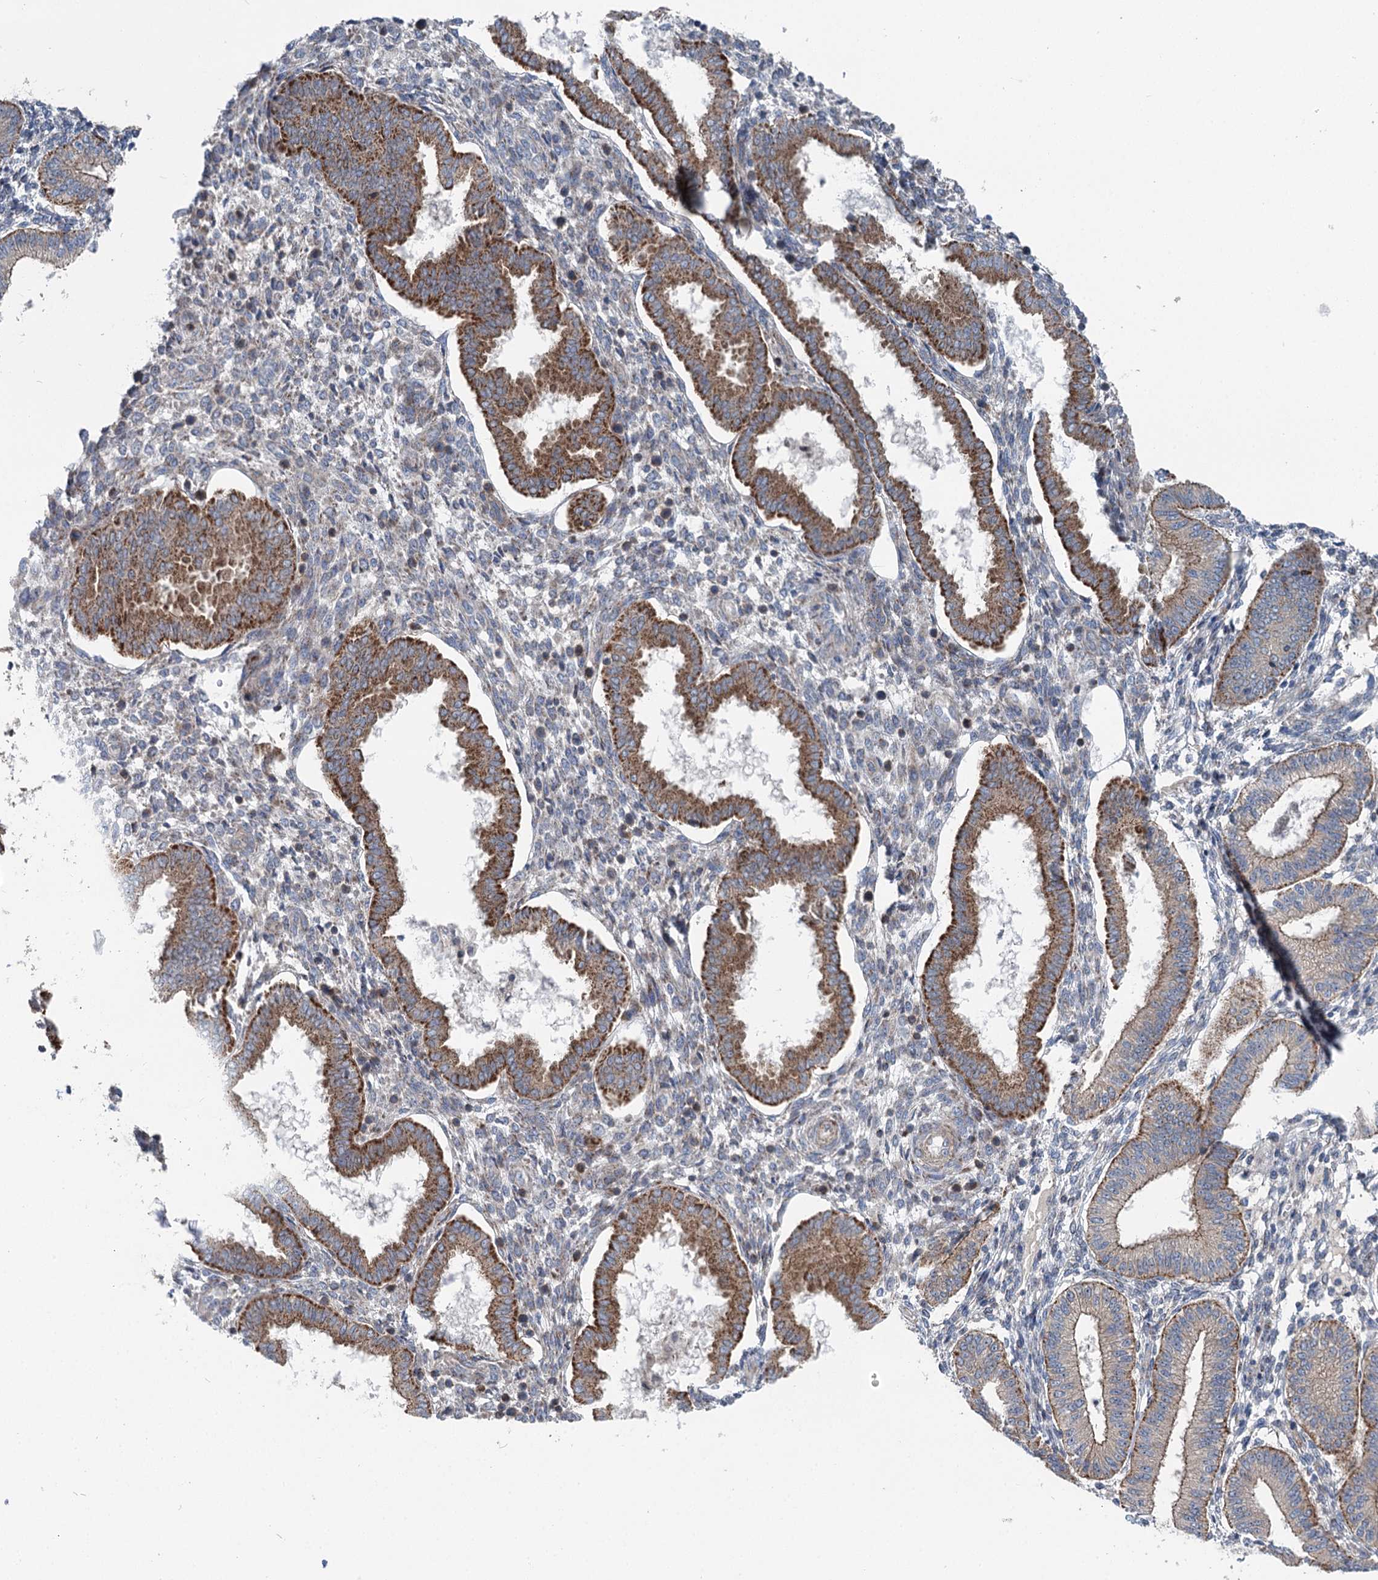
{"staining": {"intensity": "negative", "quantity": "none", "location": "none"}, "tissue": "endometrium", "cell_type": "Cells in endometrial stroma", "image_type": "normal", "snomed": [{"axis": "morphology", "description": "Normal tissue, NOS"}, {"axis": "topography", "description": "Endometrium"}], "caption": "DAB immunohistochemical staining of unremarkable endometrium displays no significant staining in cells in endometrial stroma.", "gene": "MARK2", "patient": {"sex": "female", "age": 24}}